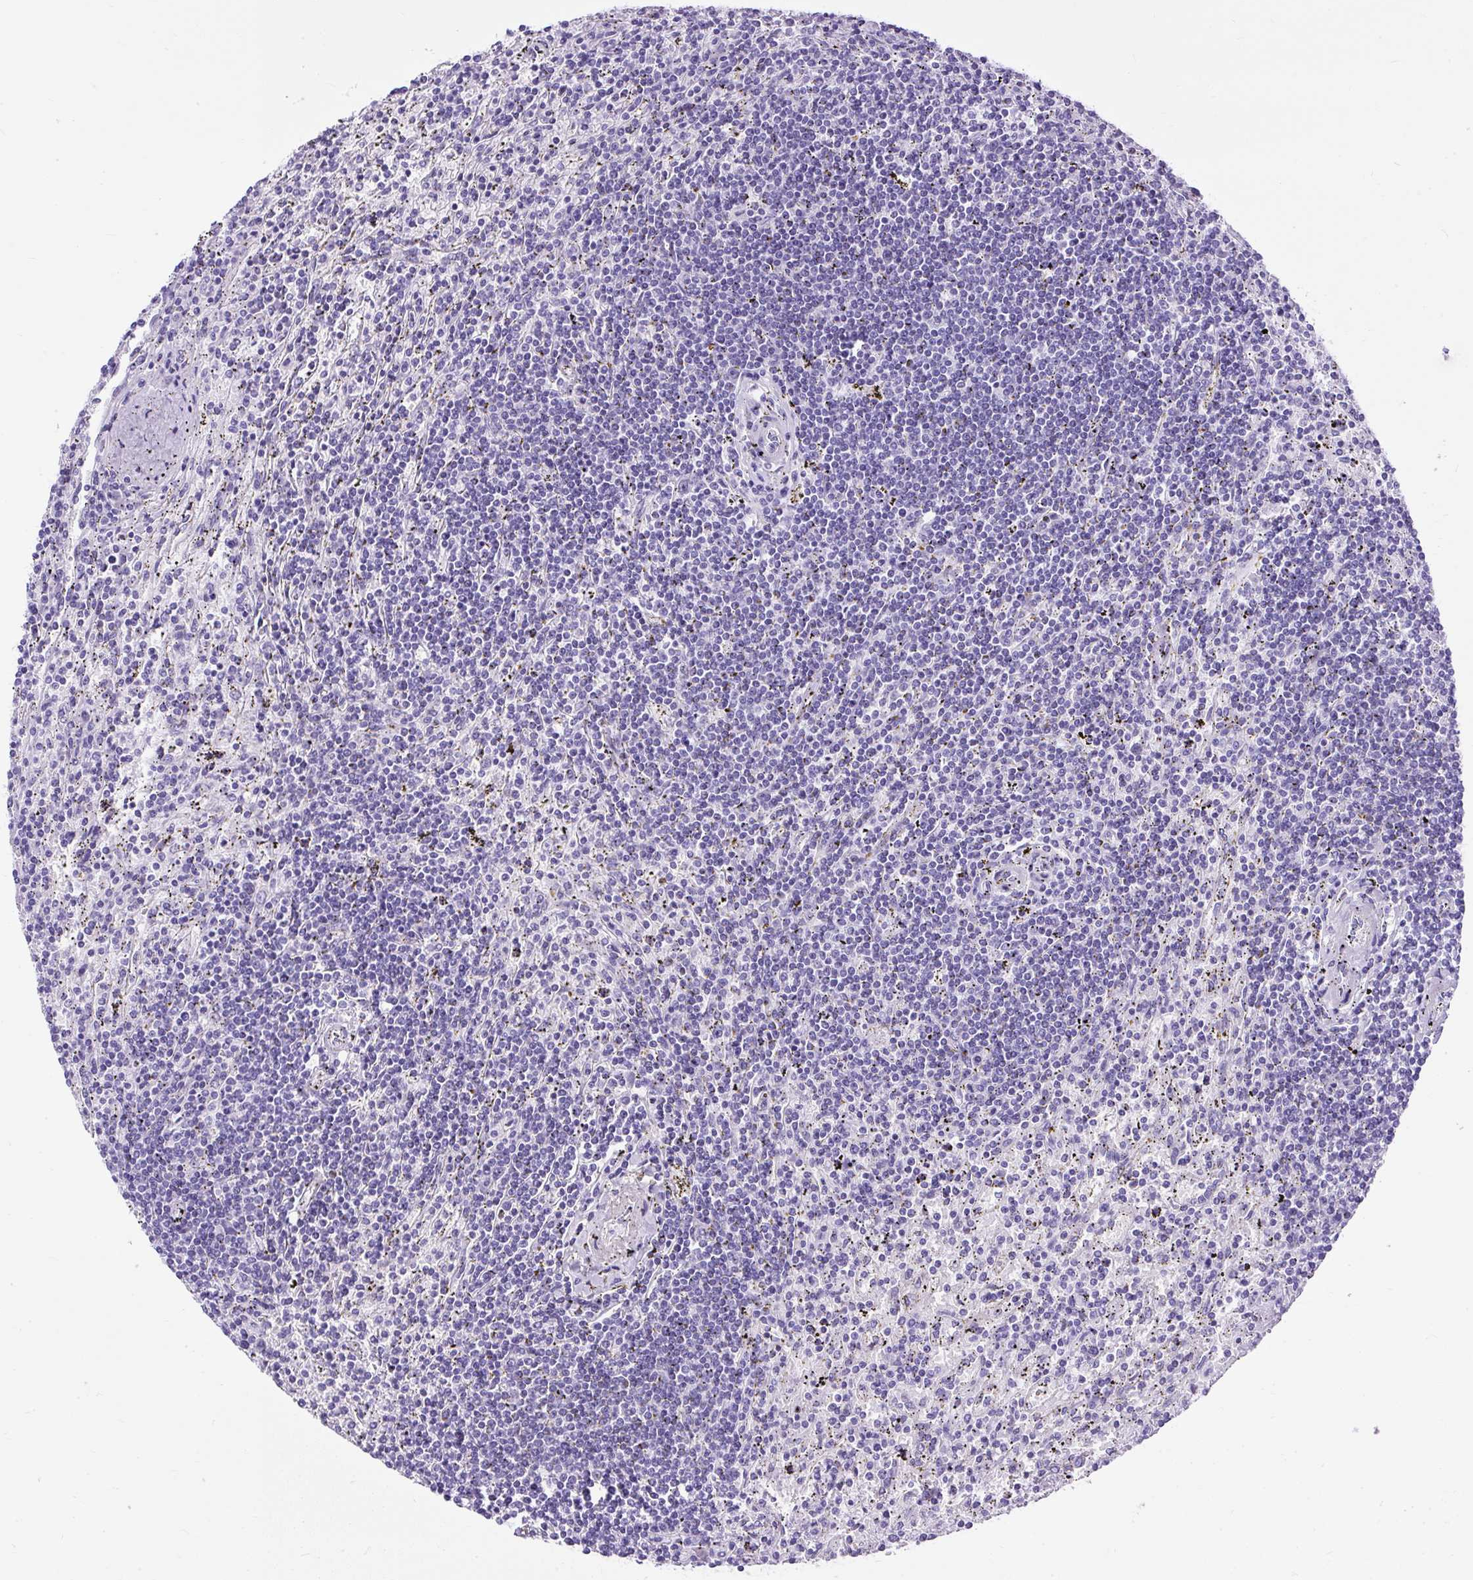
{"staining": {"intensity": "negative", "quantity": "none", "location": "none"}, "tissue": "lymphoma", "cell_type": "Tumor cells", "image_type": "cancer", "snomed": [{"axis": "morphology", "description": "Malignant lymphoma, non-Hodgkin's type, Low grade"}, {"axis": "topography", "description": "Spleen"}], "caption": "A histopathology image of lymphoma stained for a protein displays no brown staining in tumor cells.", "gene": "UPP1", "patient": {"sex": "male", "age": 76}}